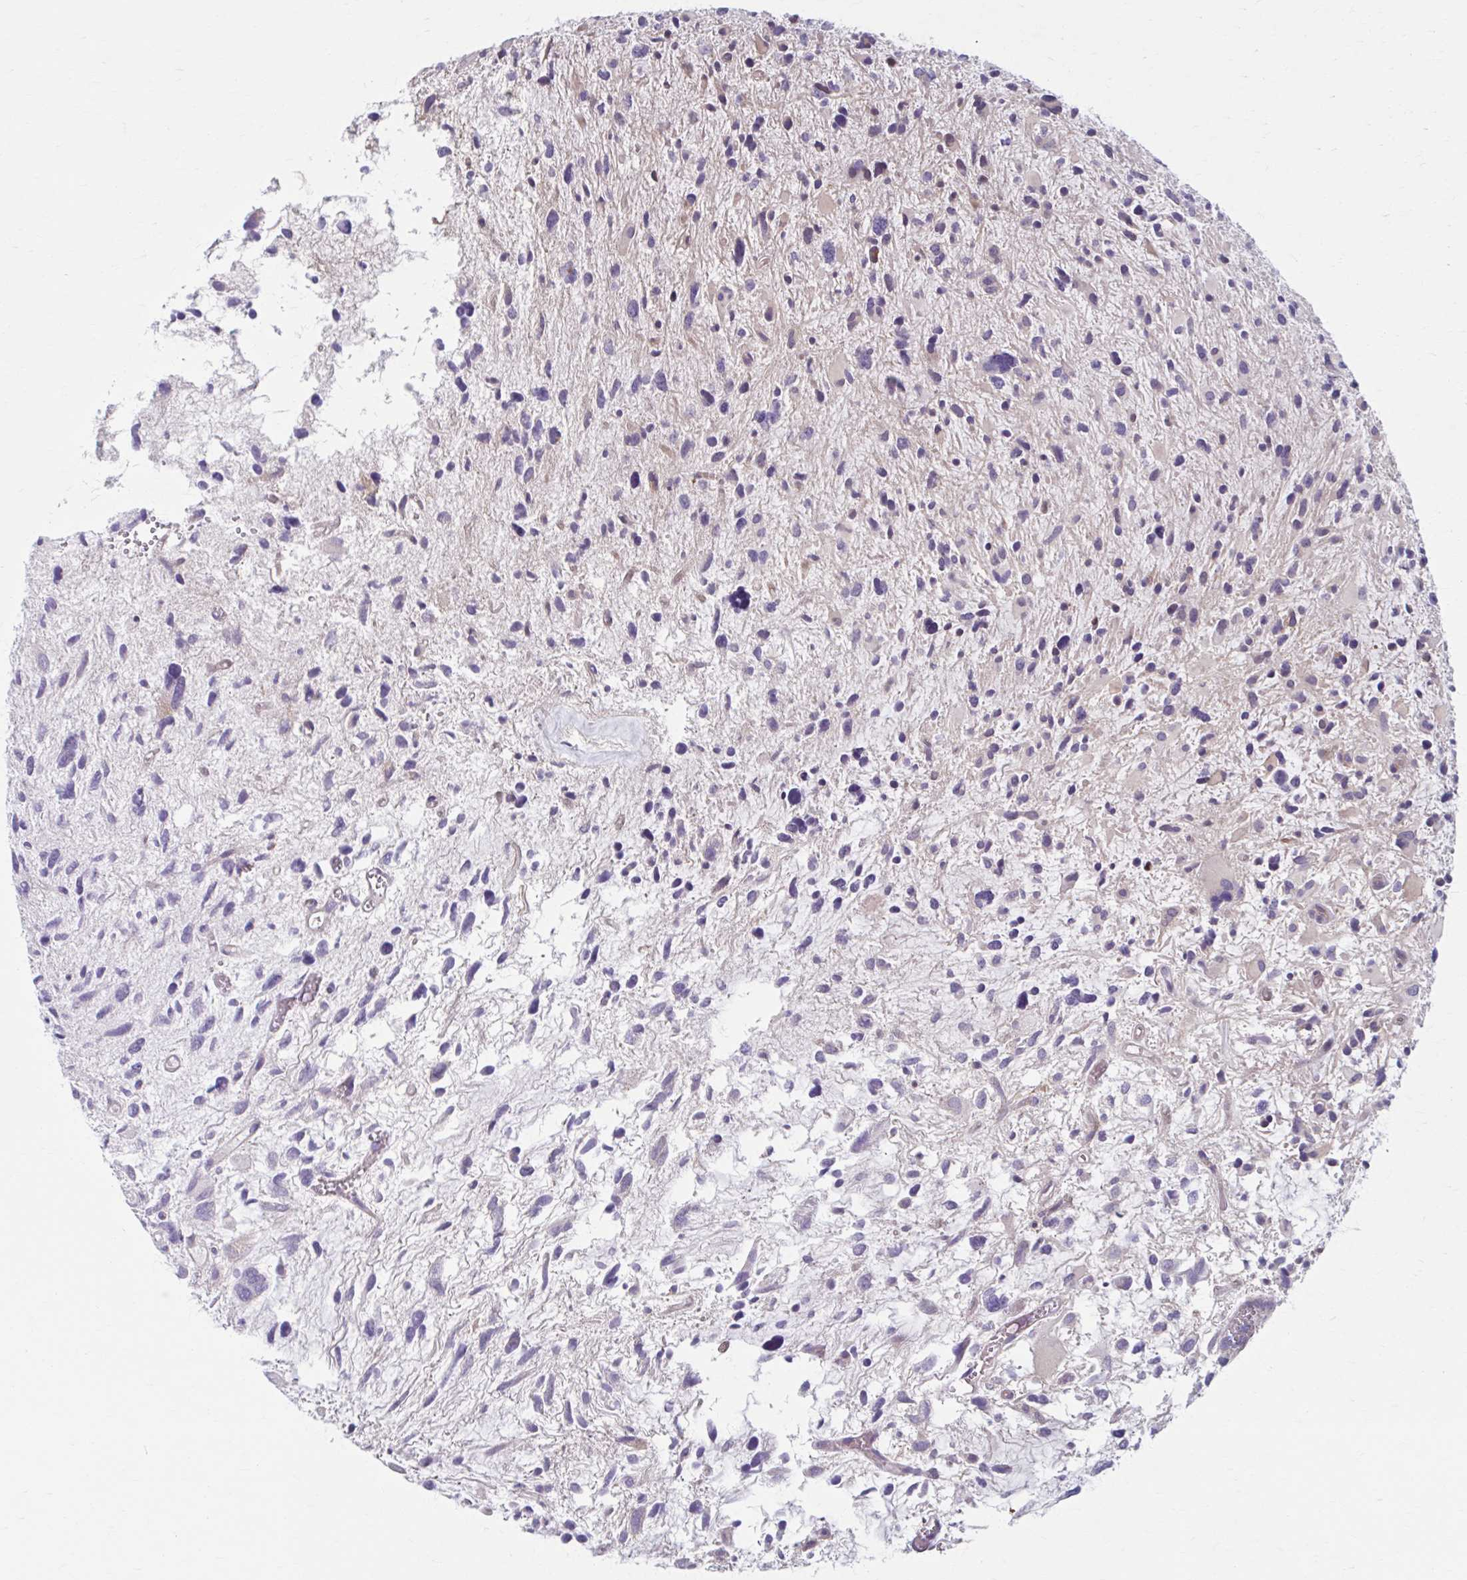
{"staining": {"intensity": "negative", "quantity": "none", "location": "none"}, "tissue": "glioma", "cell_type": "Tumor cells", "image_type": "cancer", "snomed": [{"axis": "morphology", "description": "Glioma, malignant, High grade"}, {"axis": "topography", "description": "Brain"}], "caption": "The image shows no staining of tumor cells in glioma.", "gene": "CHST3", "patient": {"sex": "female", "age": 11}}